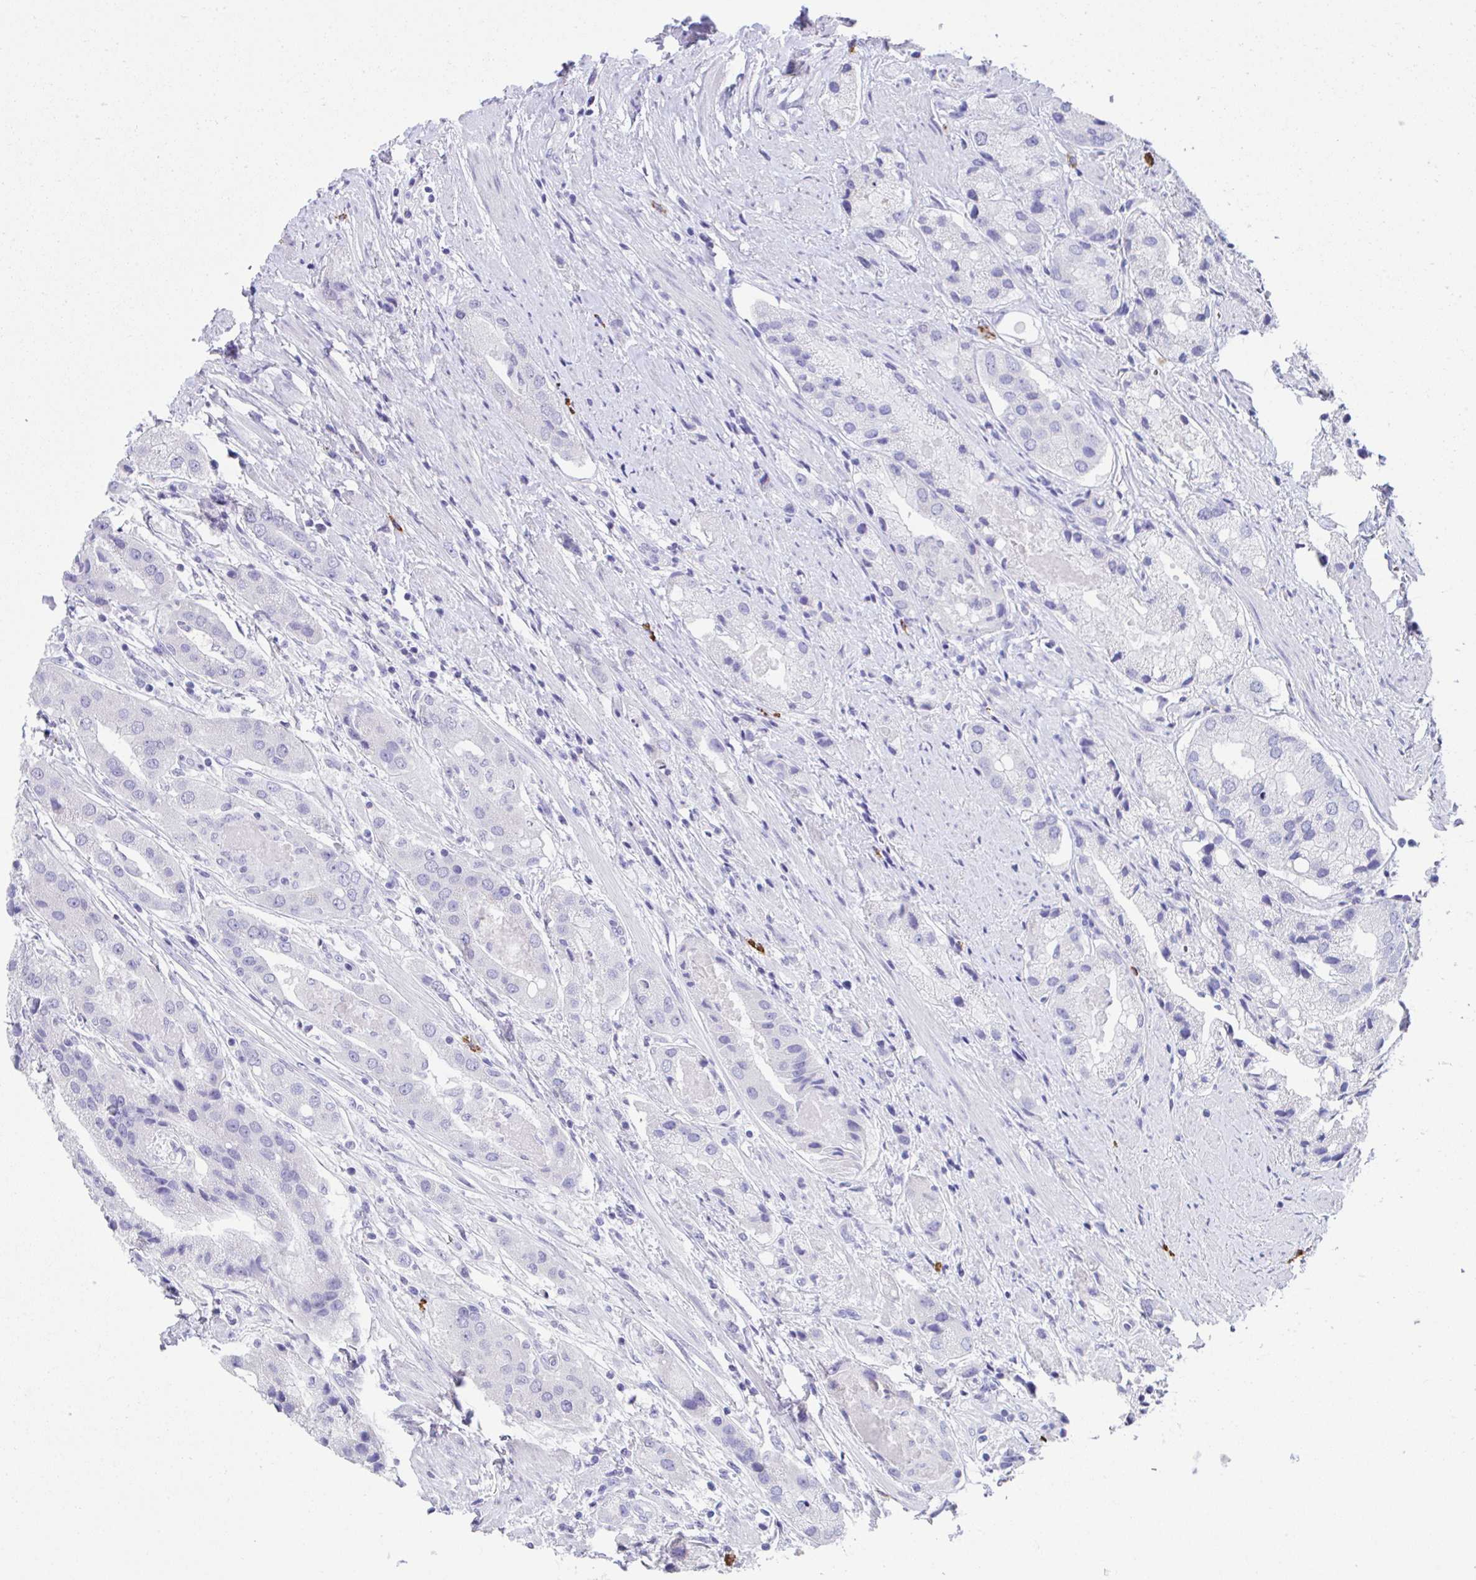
{"staining": {"intensity": "negative", "quantity": "none", "location": "none"}, "tissue": "prostate cancer", "cell_type": "Tumor cells", "image_type": "cancer", "snomed": [{"axis": "morphology", "description": "Adenocarcinoma, Low grade"}, {"axis": "topography", "description": "Prostate"}], "caption": "A histopathology image of human low-grade adenocarcinoma (prostate) is negative for staining in tumor cells.", "gene": "HACD4", "patient": {"sex": "male", "age": 69}}